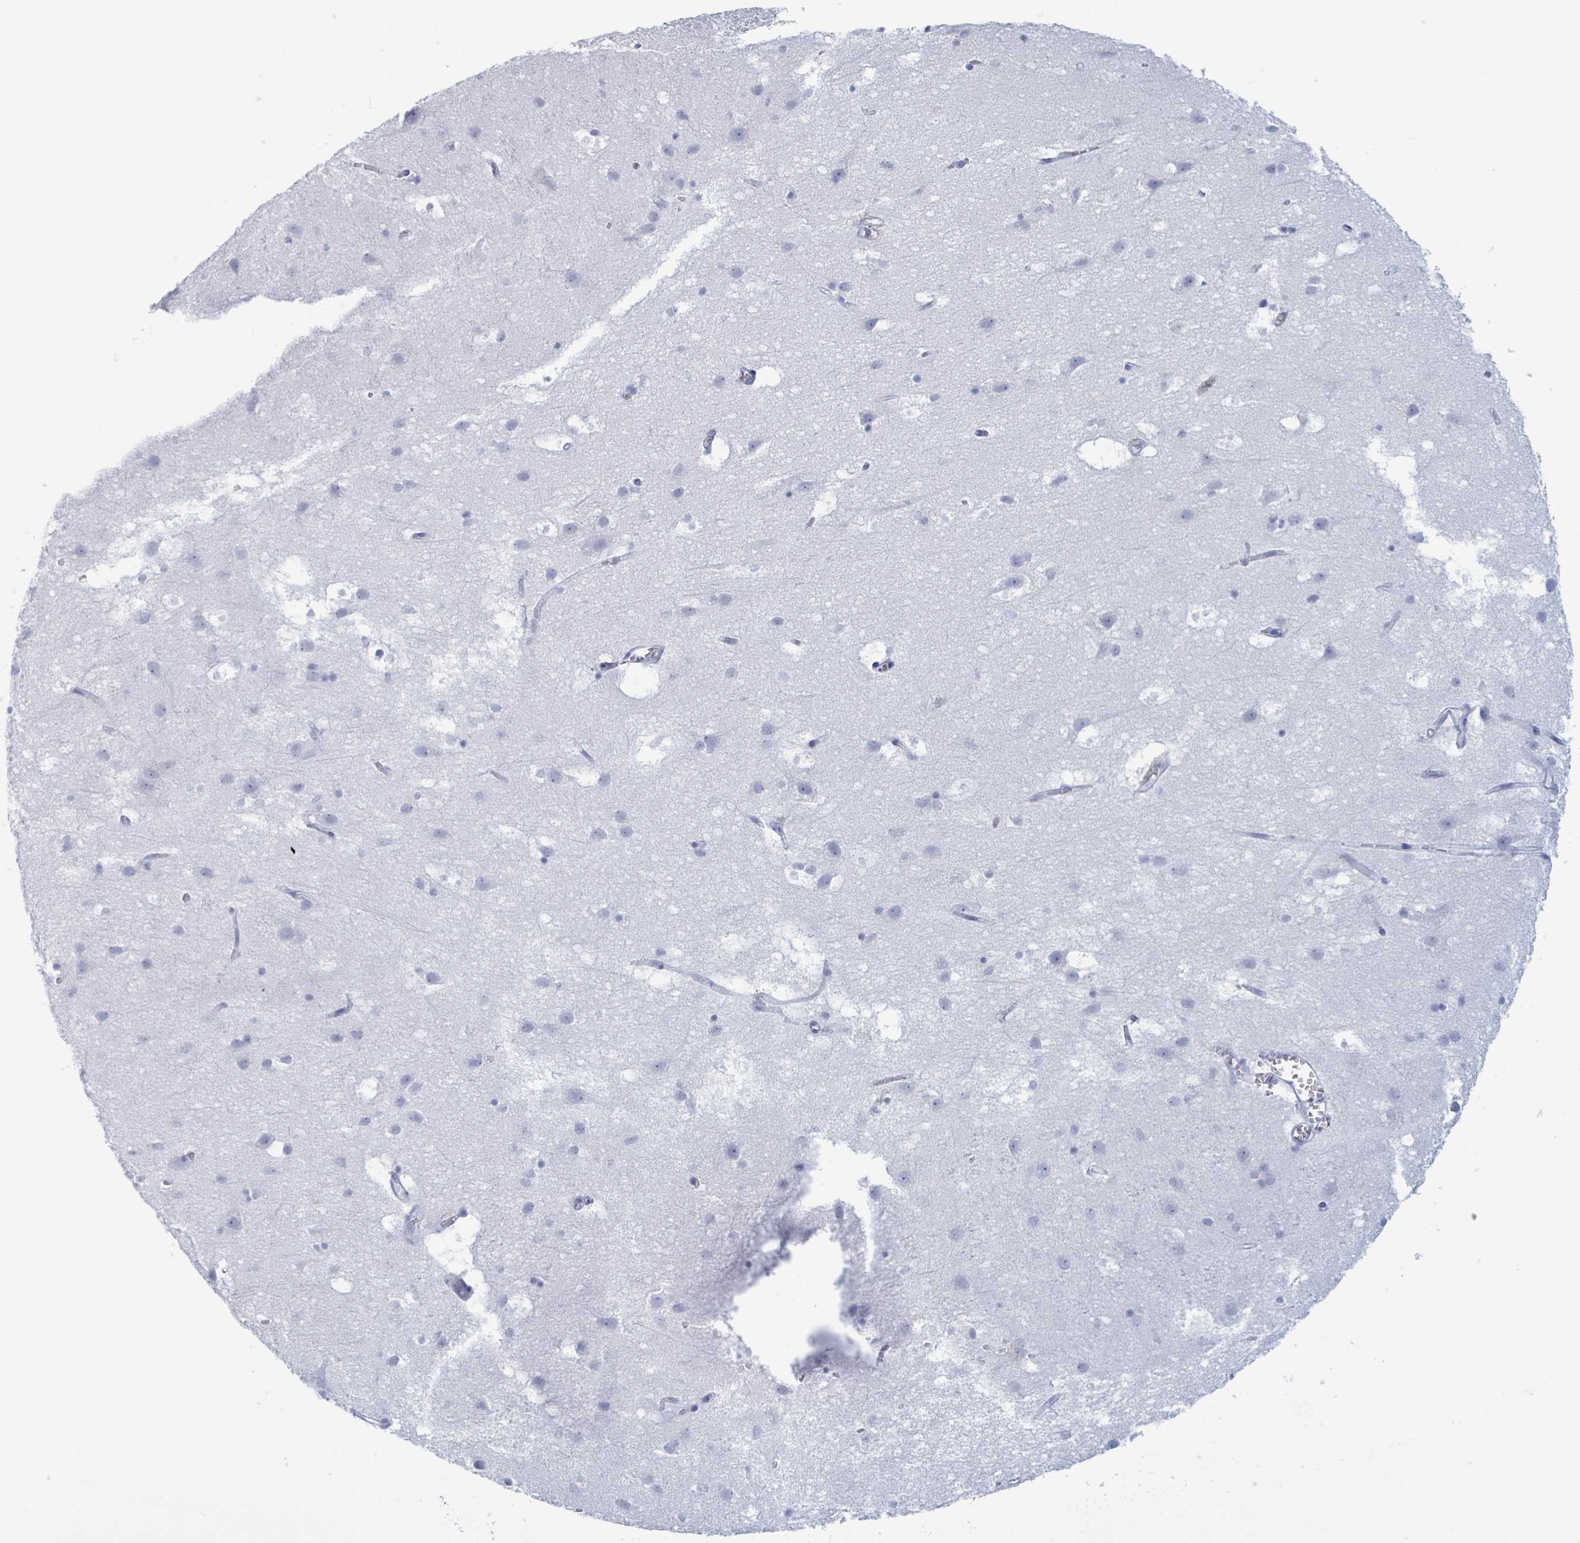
{"staining": {"intensity": "negative", "quantity": "none", "location": "none"}, "tissue": "cerebral cortex", "cell_type": "Endothelial cells", "image_type": "normal", "snomed": [{"axis": "morphology", "description": "Normal tissue, NOS"}, {"axis": "topography", "description": "Cerebral cortex"}], "caption": "DAB immunohistochemical staining of normal human cerebral cortex shows no significant expression in endothelial cells.", "gene": "KLK4", "patient": {"sex": "male", "age": 54}}